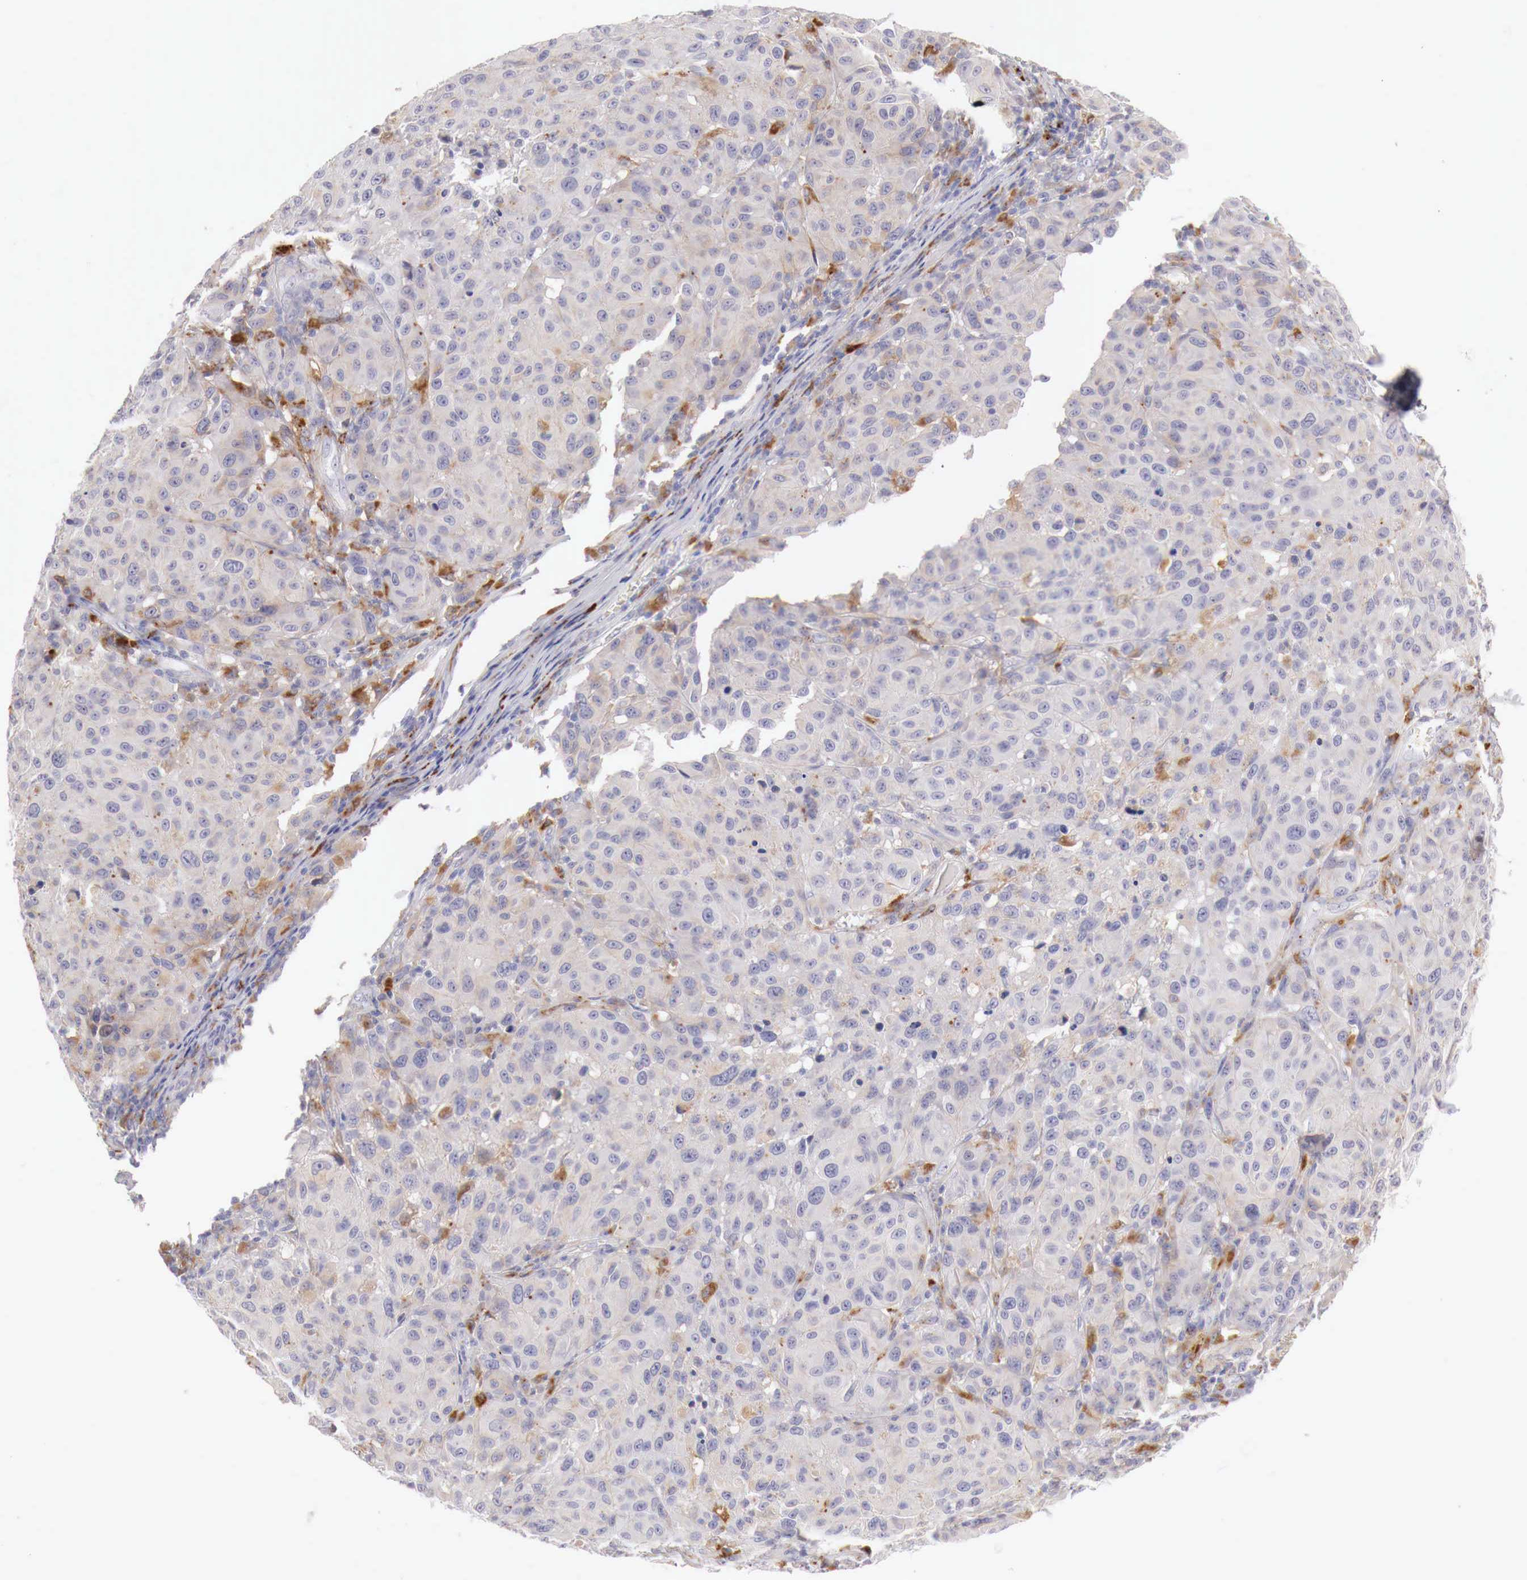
{"staining": {"intensity": "negative", "quantity": "none", "location": "none"}, "tissue": "melanoma", "cell_type": "Tumor cells", "image_type": "cancer", "snomed": [{"axis": "morphology", "description": "Malignant melanoma, NOS"}, {"axis": "topography", "description": "Skin"}], "caption": "High magnification brightfield microscopy of melanoma stained with DAB (brown) and counterstained with hematoxylin (blue): tumor cells show no significant staining. (Immunohistochemistry (ihc), brightfield microscopy, high magnification).", "gene": "GLA", "patient": {"sex": "female", "age": 77}}